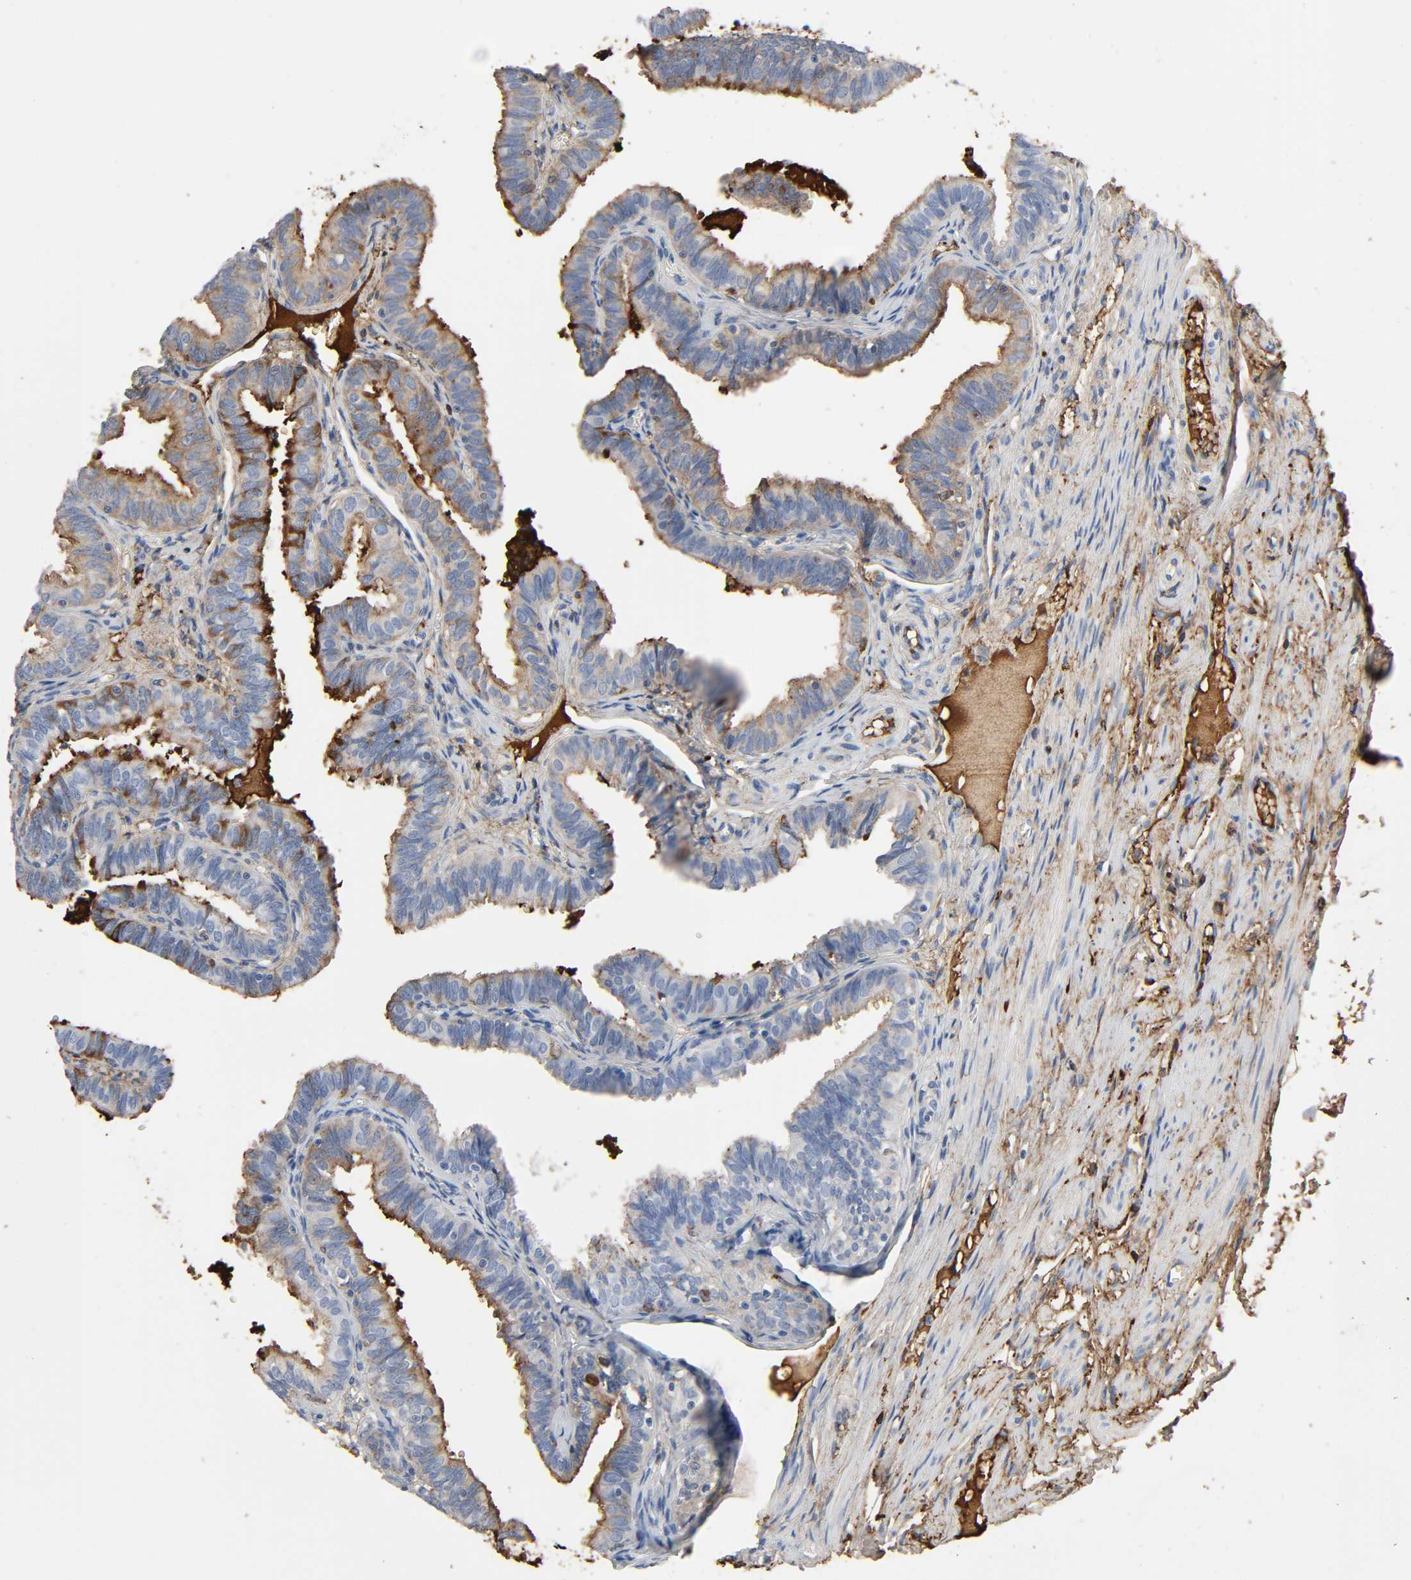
{"staining": {"intensity": "moderate", "quantity": "25%-75%", "location": "cytoplasmic/membranous"}, "tissue": "fallopian tube", "cell_type": "Glandular cells", "image_type": "normal", "snomed": [{"axis": "morphology", "description": "Normal tissue, NOS"}, {"axis": "topography", "description": "Fallopian tube"}], "caption": "Fallopian tube stained with DAB IHC demonstrates medium levels of moderate cytoplasmic/membranous expression in approximately 25%-75% of glandular cells.", "gene": "C3", "patient": {"sex": "female", "age": 46}}